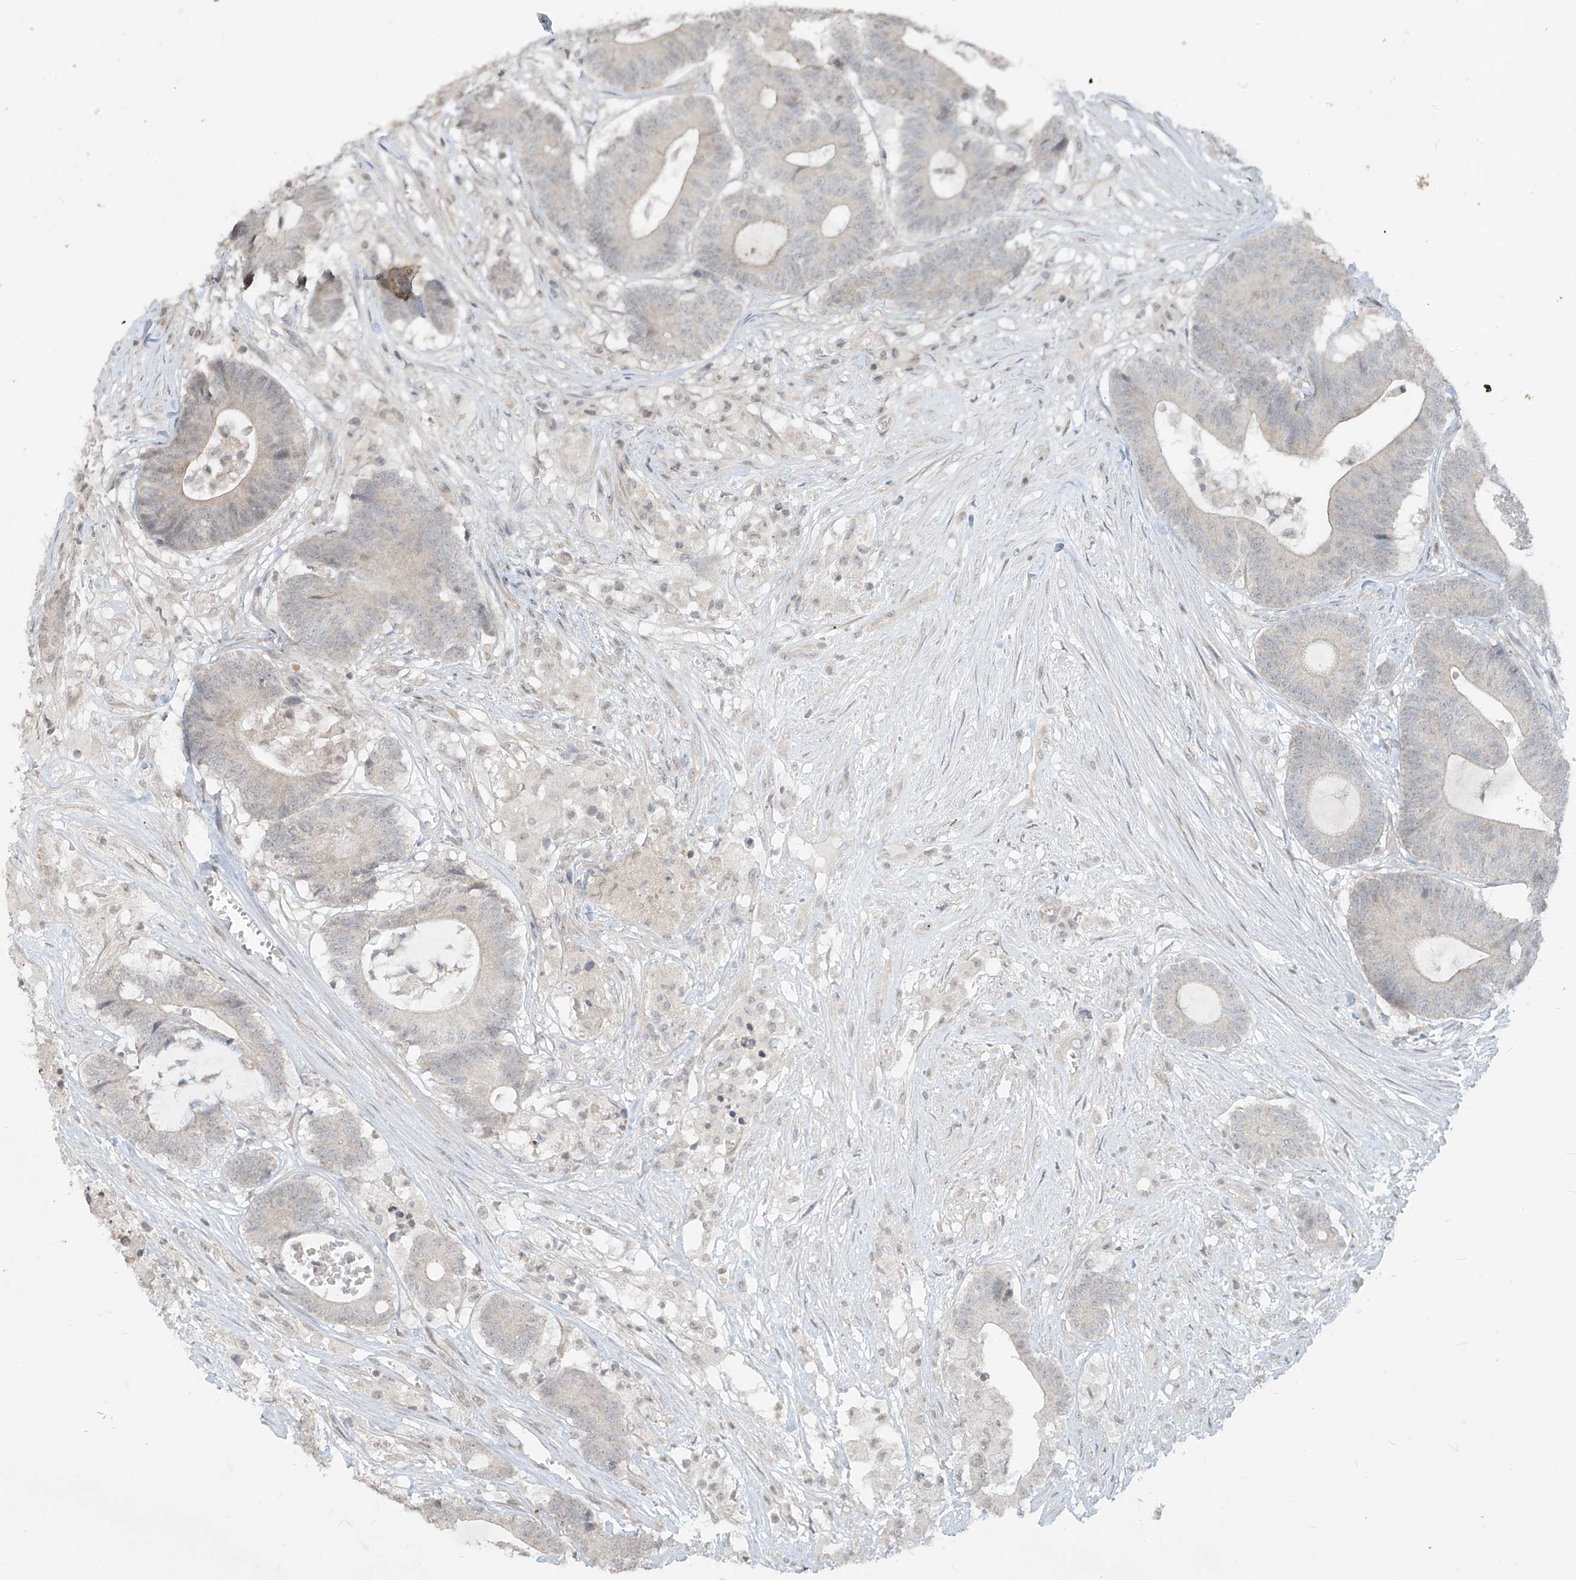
{"staining": {"intensity": "weak", "quantity": "<25%", "location": "cytoplasmic/membranous"}, "tissue": "colorectal cancer", "cell_type": "Tumor cells", "image_type": "cancer", "snomed": [{"axis": "morphology", "description": "Adenocarcinoma, NOS"}, {"axis": "topography", "description": "Colon"}], "caption": "Immunohistochemical staining of colorectal adenocarcinoma shows no significant positivity in tumor cells.", "gene": "DGKQ", "patient": {"sex": "female", "age": 84}}